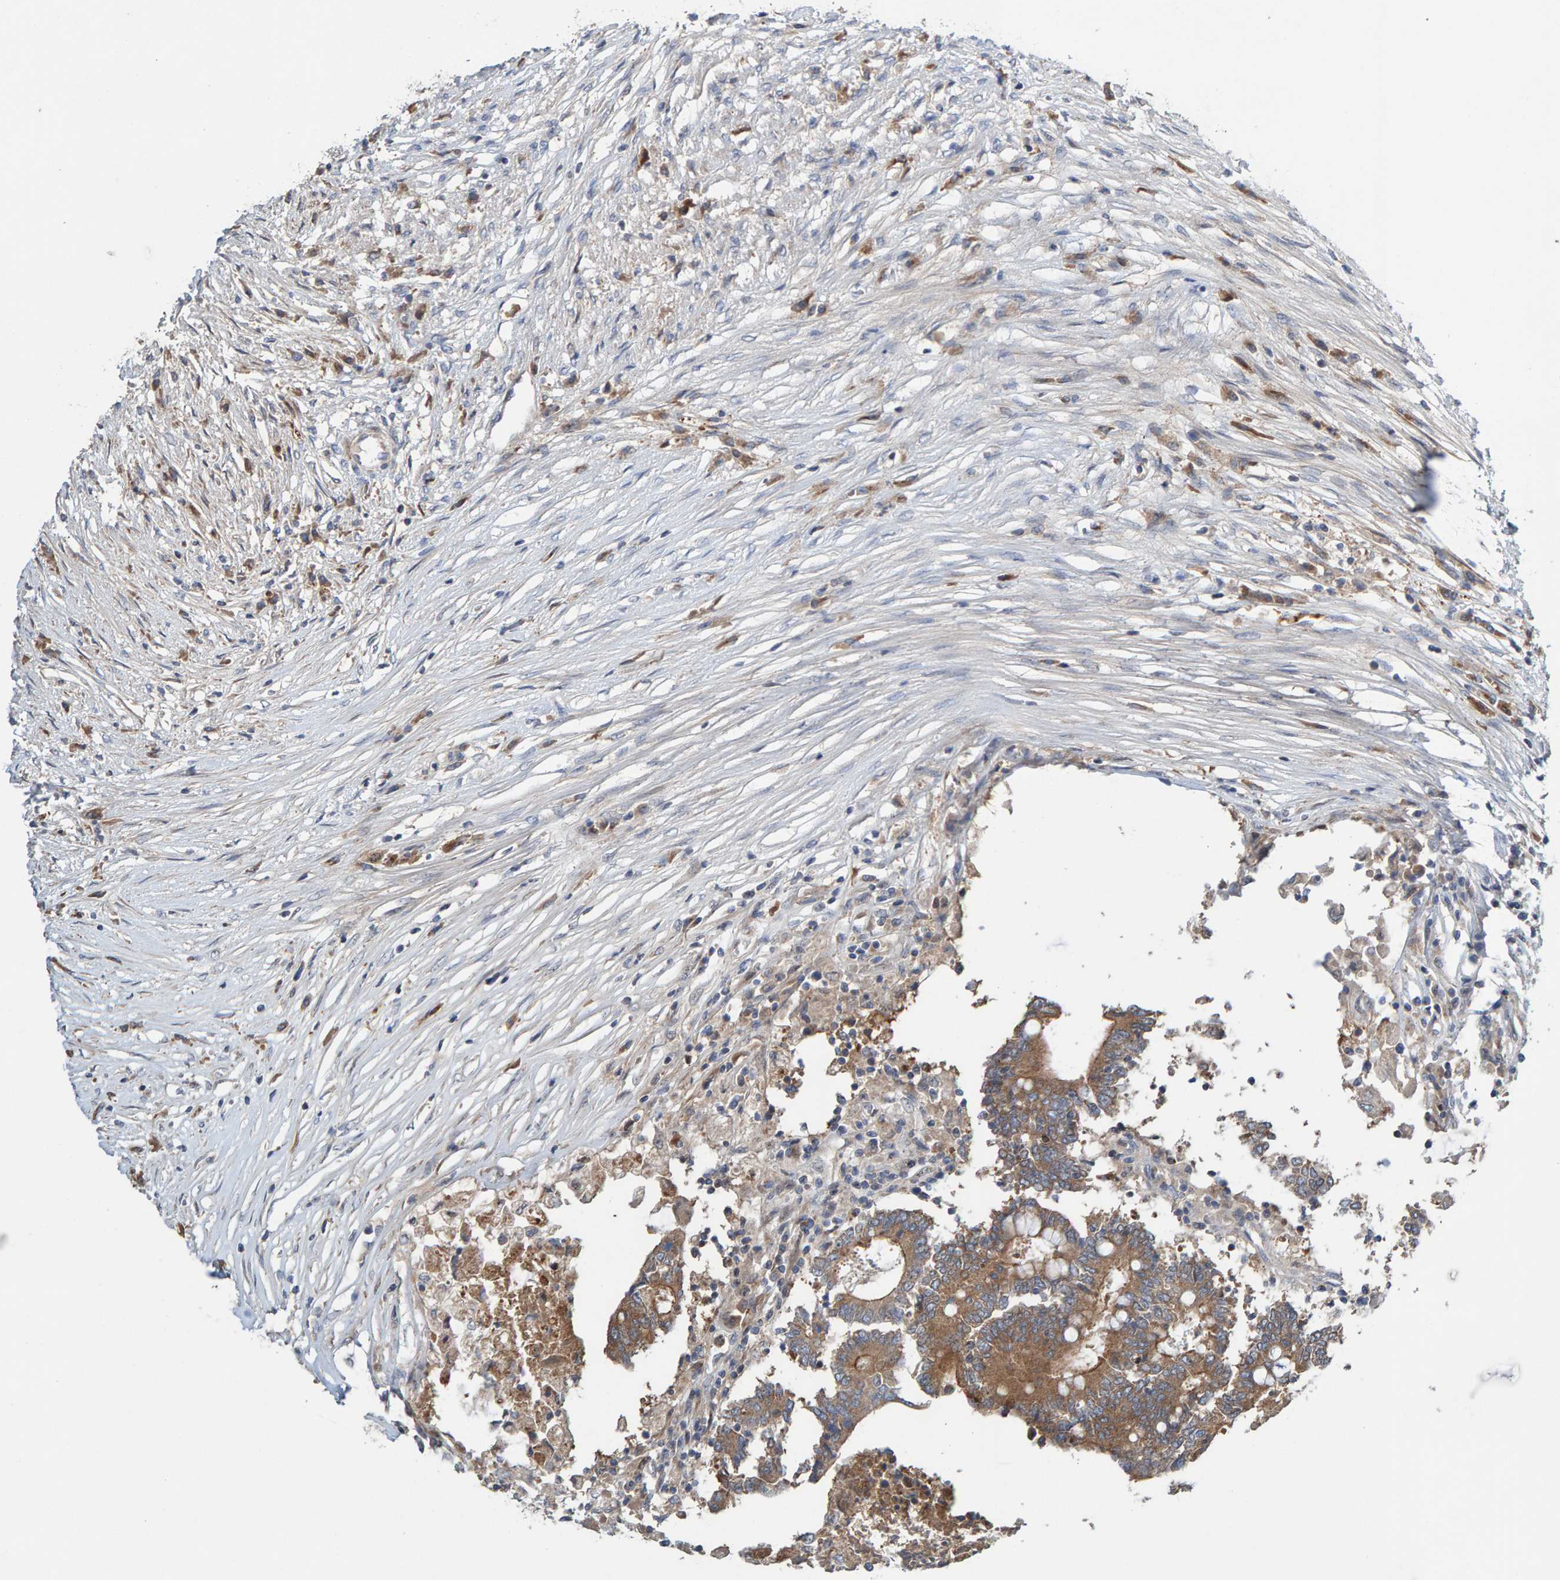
{"staining": {"intensity": "moderate", "quantity": ">75%", "location": "cytoplasmic/membranous"}, "tissue": "colorectal cancer", "cell_type": "Tumor cells", "image_type": "cancer", "snomed": [{"axis": "morphology", "description": "Adenocarcinoma, NOS"}, {"axis": "topography", "description": "Rectum"}], "caption": "High-power microscopy captured an immunohistochemistry (IHC) photomicrograph of colorectal adenocarcinoma, revealing moderate cytoplasmic/membranous staining in about >75% of tumor cells. (brown staining indicates protein expression, while blue staining denotes nuclei).", "gene": "KIAA0753", "patient": {"sex": "male", "age": 63}}